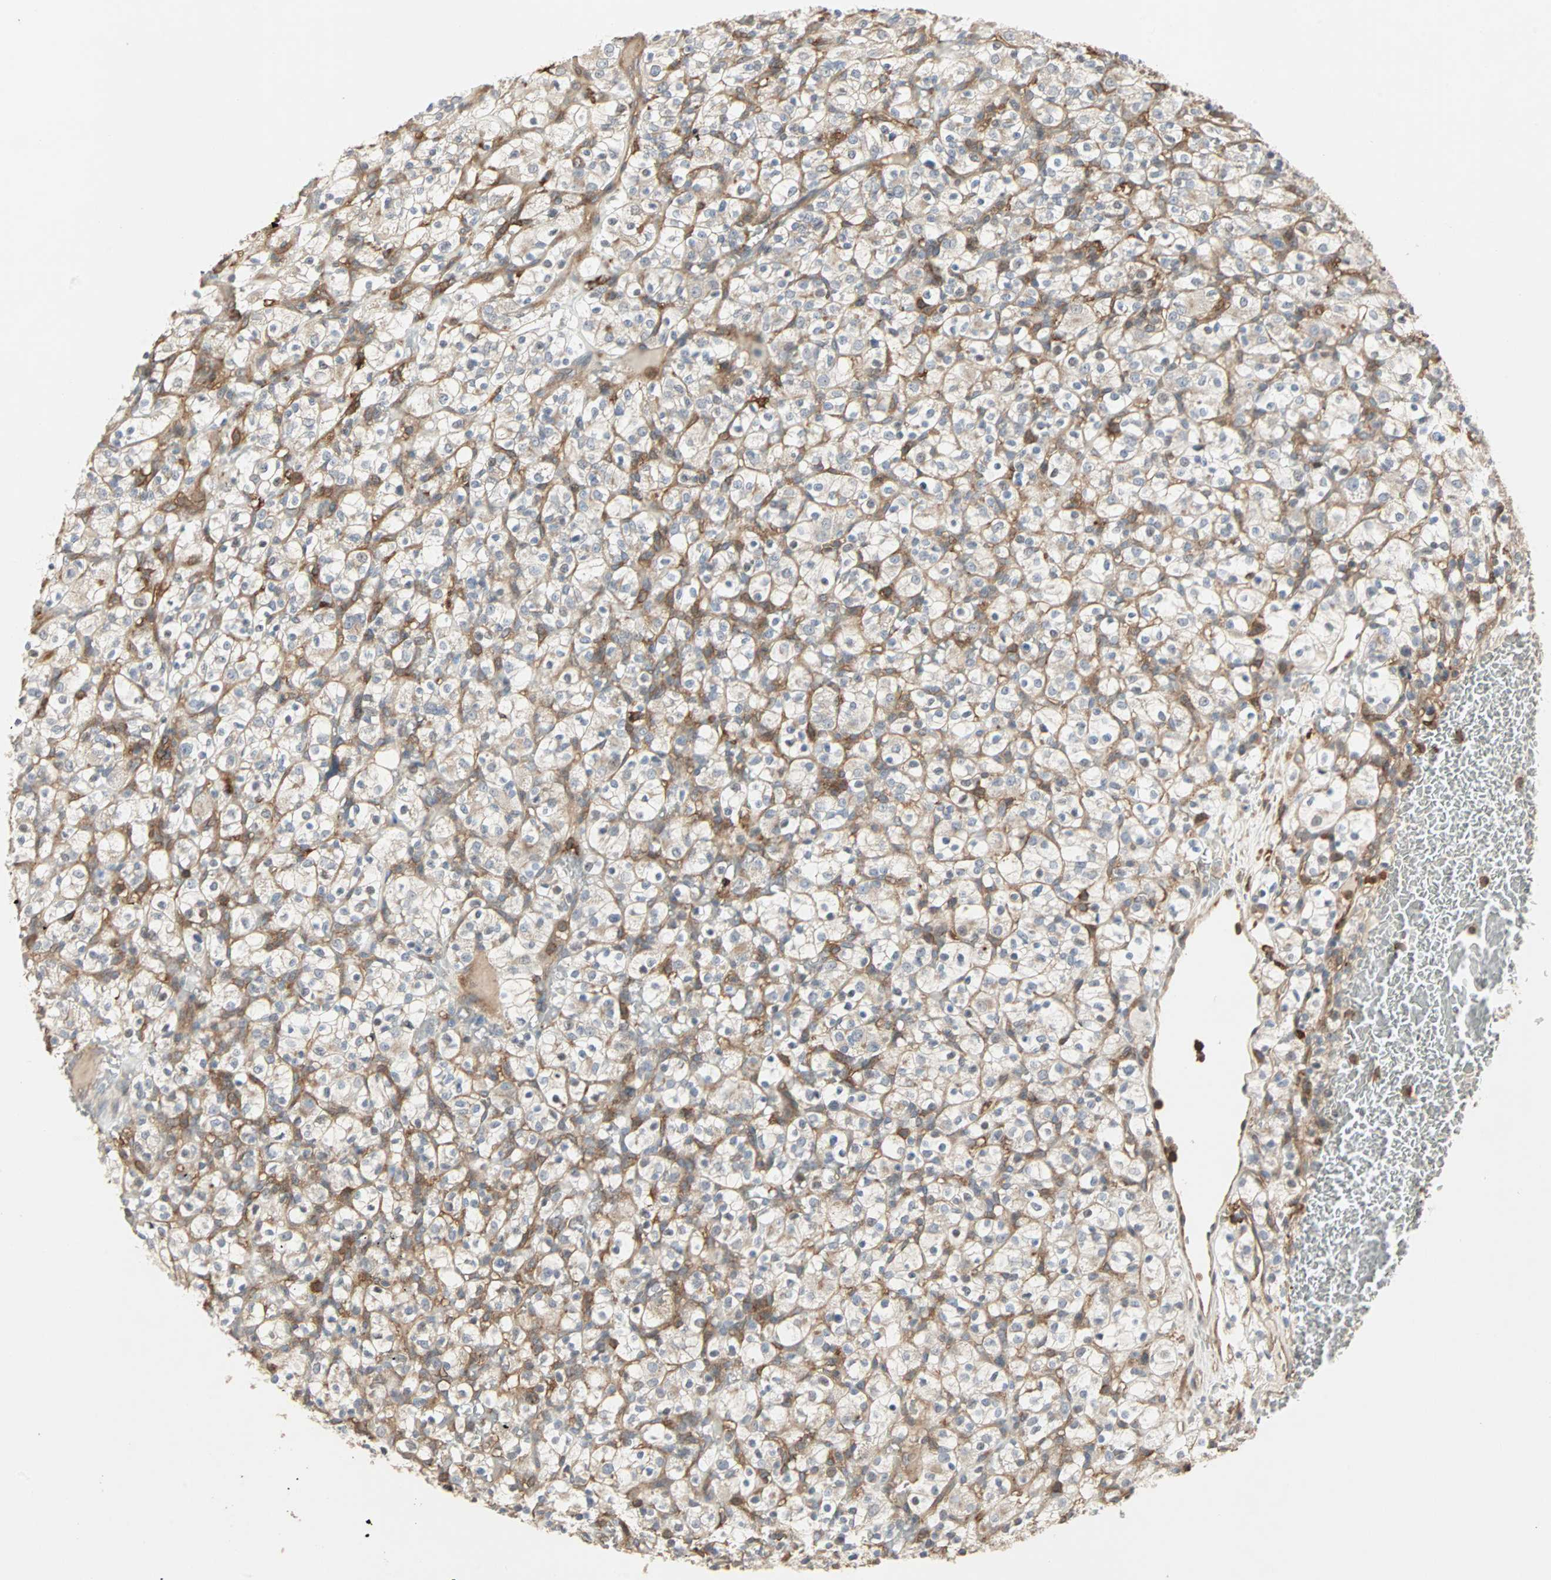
{"staining": {"intensity": "weak", "quantity": ">75%", "location": "cytoplasmic/membranous"}, "tissue": "renal cancer", "cell_type": "Tumor cells", "image_type": "cancer", "snomed": [{"axis": "morphology", "description": "Normal tissue, NOS"}, {"axis": "morphology", "description": "Adenocarcinoma, NOS"}, {"axis": "topography", "description": "Kidney"}], "caption": "This image reveals immunohistochemistry (IHC) staining of renal cancer, with low weak cytoplasmic/membranous staining in approximately >75% of tumor cells.", "gene": "GNAI2", "patient": {"sex": "female", "age": 72}}